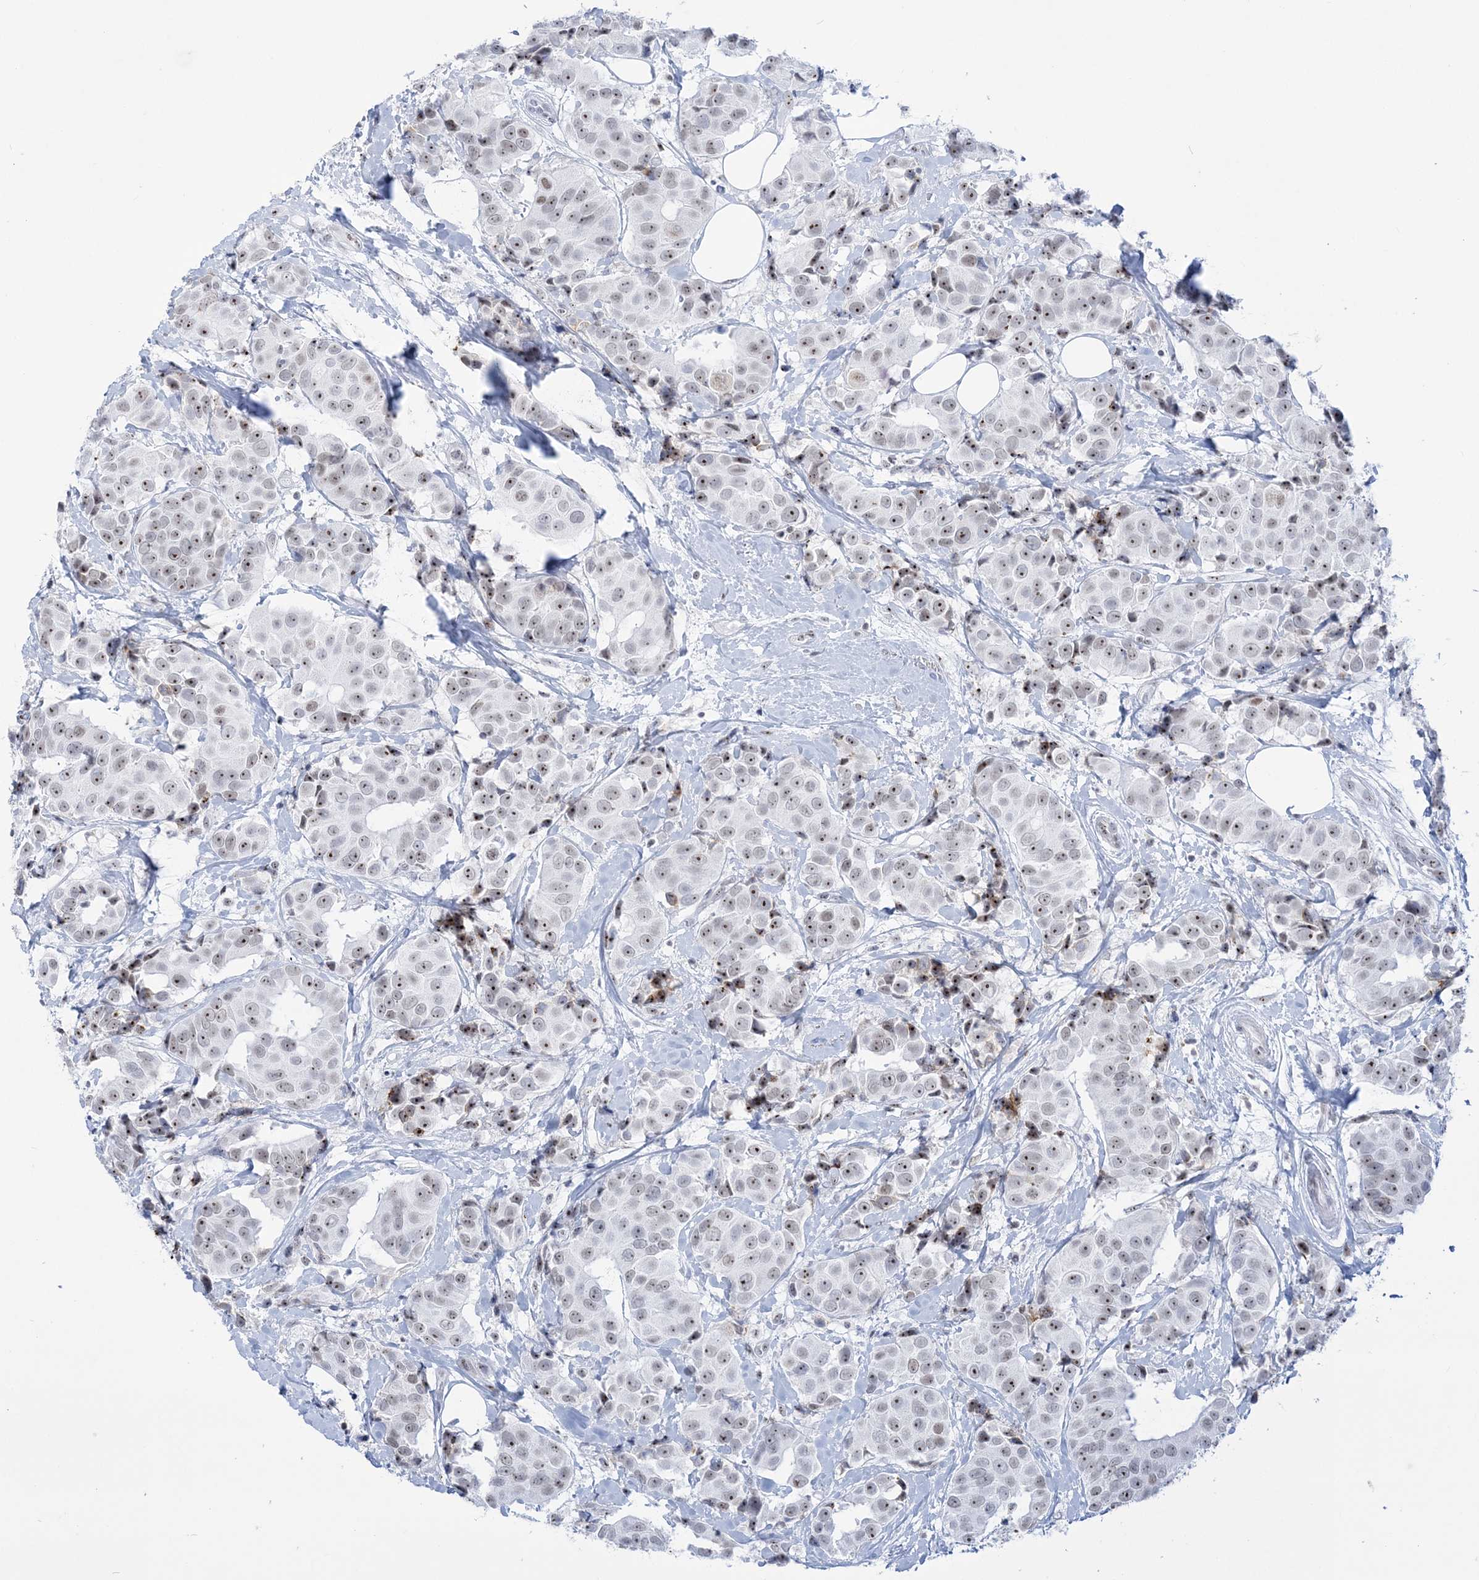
{"staining": {"intensity": "moderate", "quantity": "25%-75%", "location": "nuclear"}, "tissue": "breast cancer", "cell_type": "Tumor cells", "image_type": "cancer", "snomed": [{"axis": "morphology", "description": "Normal tissue, NOS"}, {"axis": "morphology", "description": "Duct carcinoma"}, {"axis": "topography", "description": "Breast"}], "caption": "Breast cancer (invasive ductal carcinoma) was stained to show a protein in brown. There is medium levels of moderate nuclear positivity in about 25%-75% of tumor cells.", "gene": "DDX21", "patient": {"sex": "female", "age": 39}}